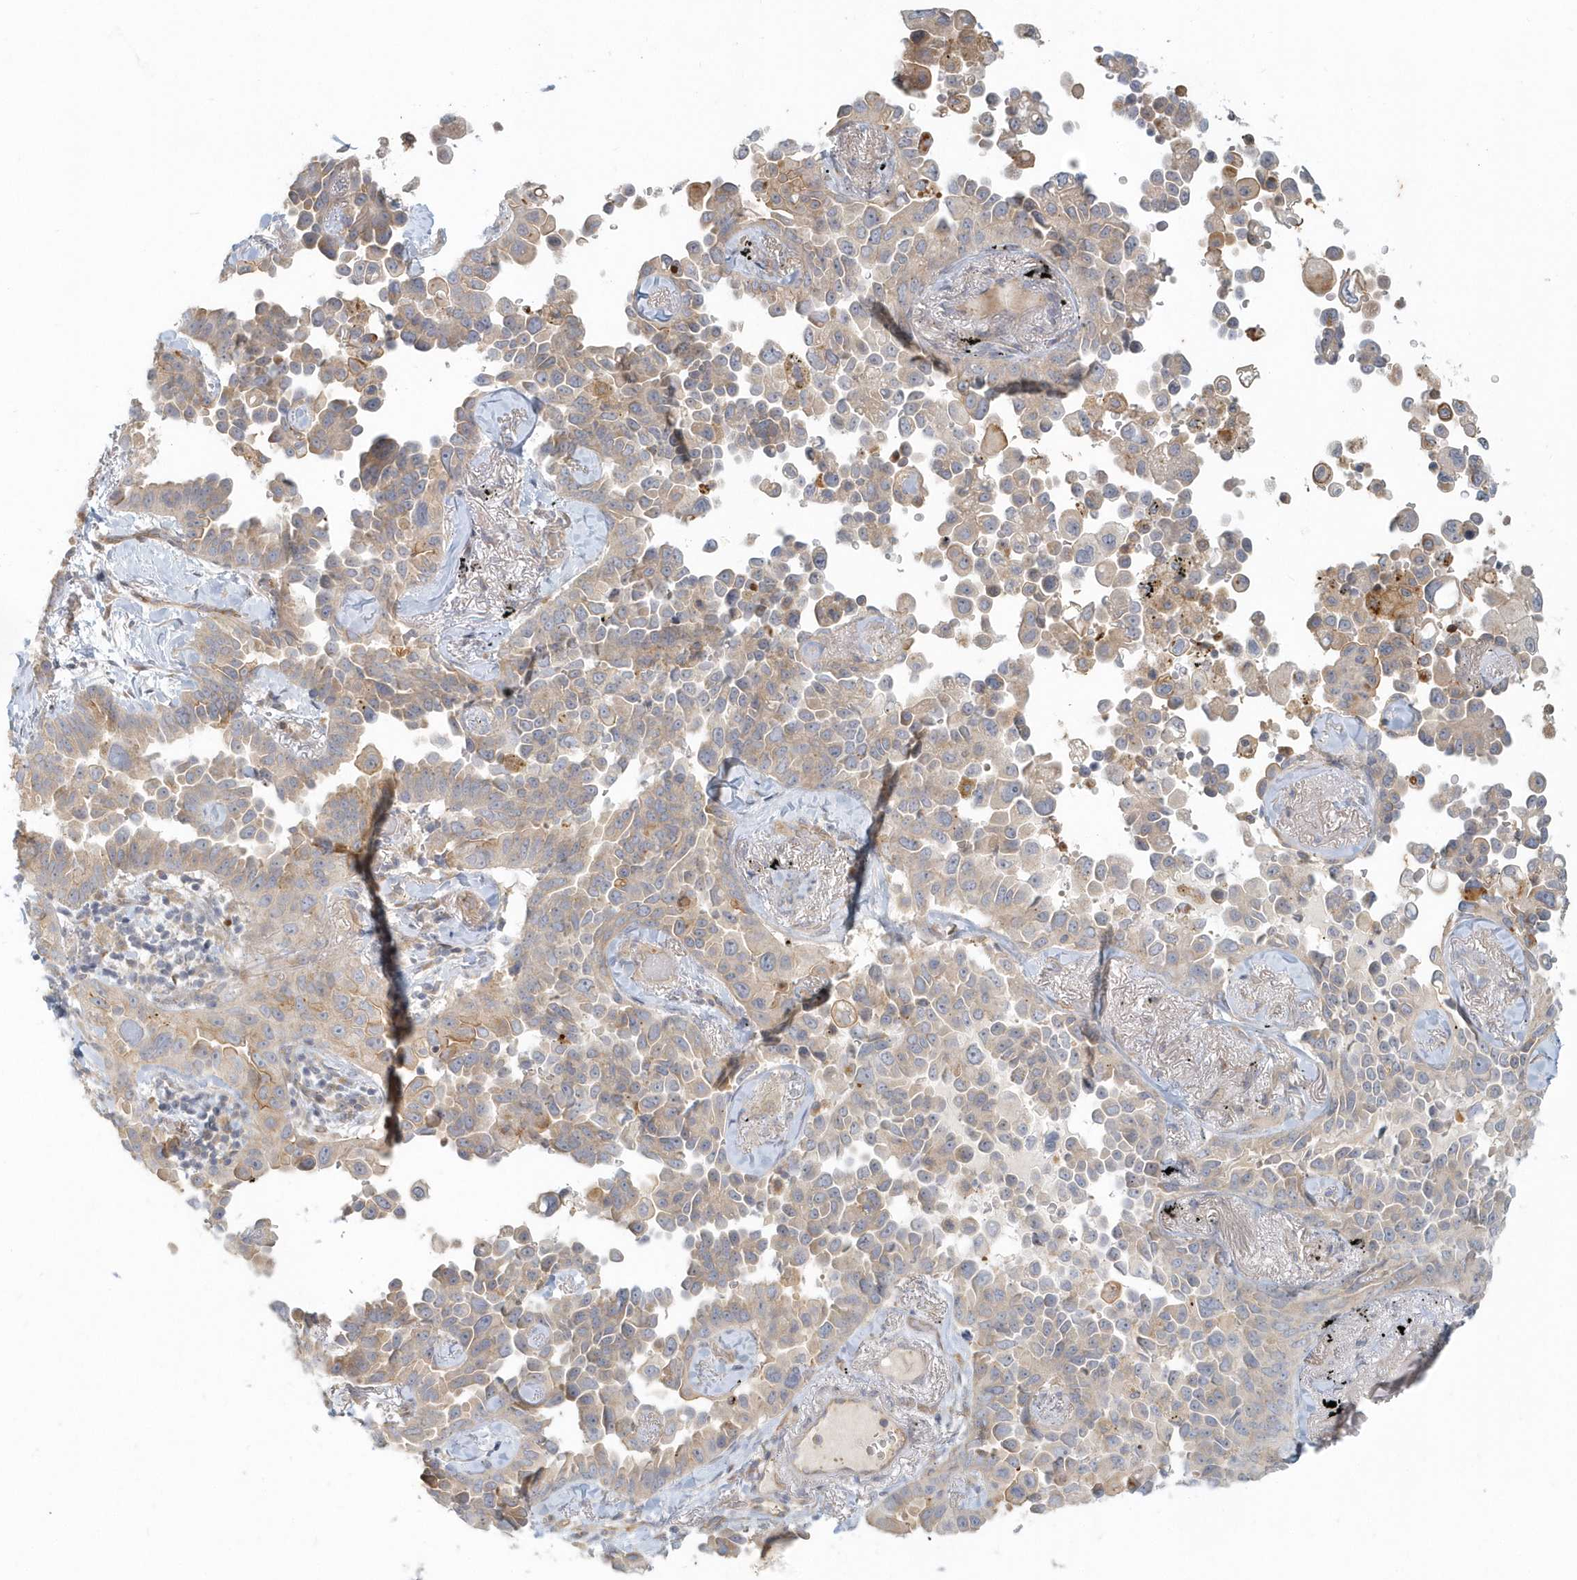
{"staining": {"intensity": "weak", "quantity": "25%-75%", "location": "cytoplasmic/membranous"}, "tissue": "lung cancer", "cell_type": "Tumor cells", "image_type": "cancer", "snomed": [{"axis": "morphology", "description": "Adenocarcinoma, NOS"}, {"axis": "topography", "description": "Lung"}], "caption": "Weak cytoplasmic/membranous staining is present in approximately 25%-75% of tumor cells in lung adenocarcinoma.", "gene": "NAPB", "patient": {"sex": "female", "age": 67}}